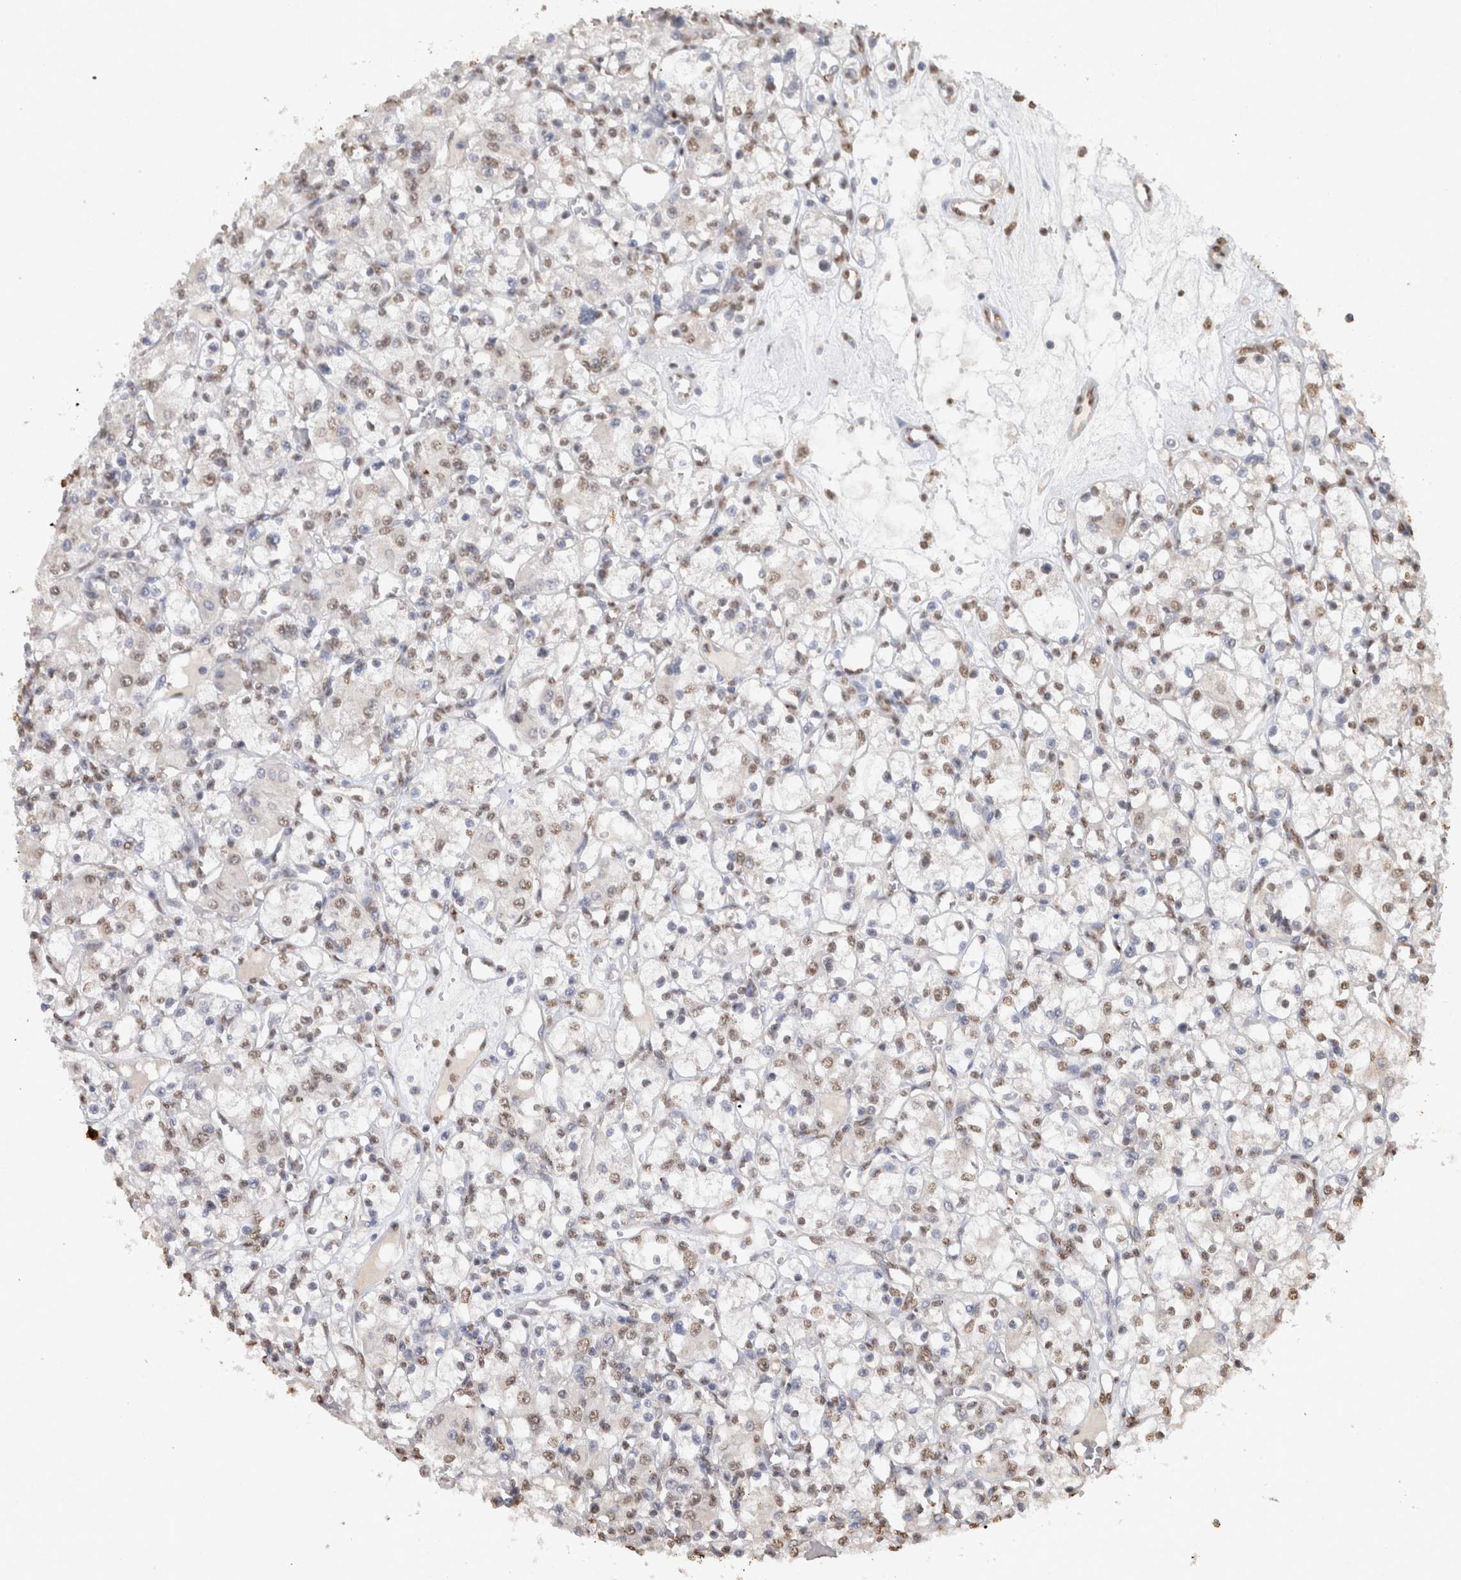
{"staining": {"intensity": "weak", "quantity": ">75%", "location": "nuclear"}, "tissue": "renal cancer", "cell_type": "Tumor cells", "image_type": "cancer", "snomed": [{"axis": "morphology", "description": "Adenocarcinoma, NOS"}, {"axis": "topography", "description": "Kidney"}], "caption": "Protein expression analysis of adenocarcinoma (renal) reveals weak nuclear staining in approximately >75% of tumor cells.", "gene": "HAND2", "patient": {"sex": "female", "age": 59}}